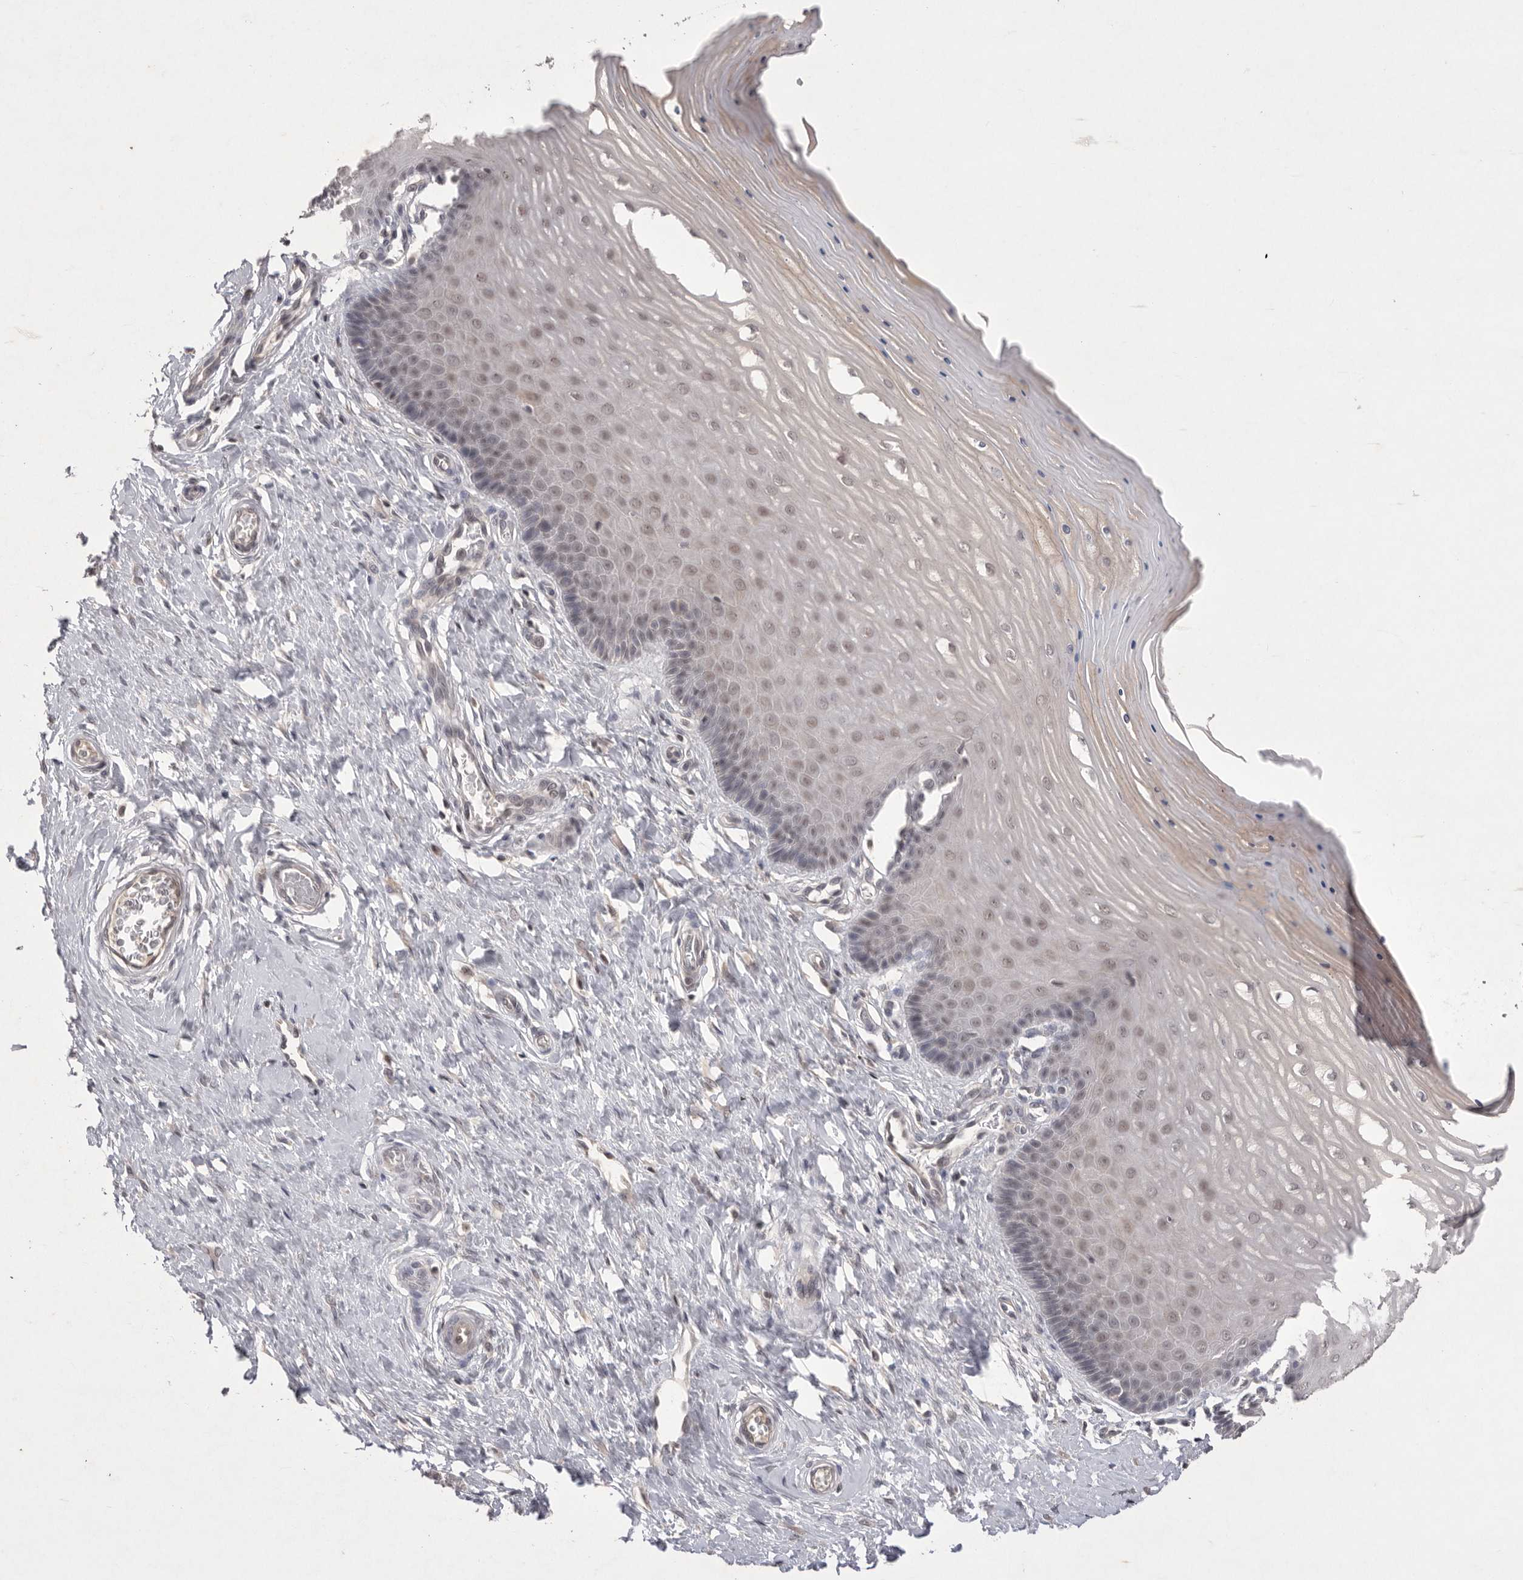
{"staining": {"intensity": "negative", "quantity": "none", "location": "none"}, "tissue": "cervix", "cell_type": "Glandular cells", "image_type": "normal", "snomed": [{"axis": "morphology", "description": "Normal tissue, NOS"}, {"axis": "topography", "description": "Cervix"}], "caption": "This histopathology image is of normal cervix stained with immunohistochemistry to label a protein in brown with the nuclei are counter-stained blue. There is no positivity in glandular cells.", "gene": "HUS1", "patient": {"sex": "female", "age": 55}}